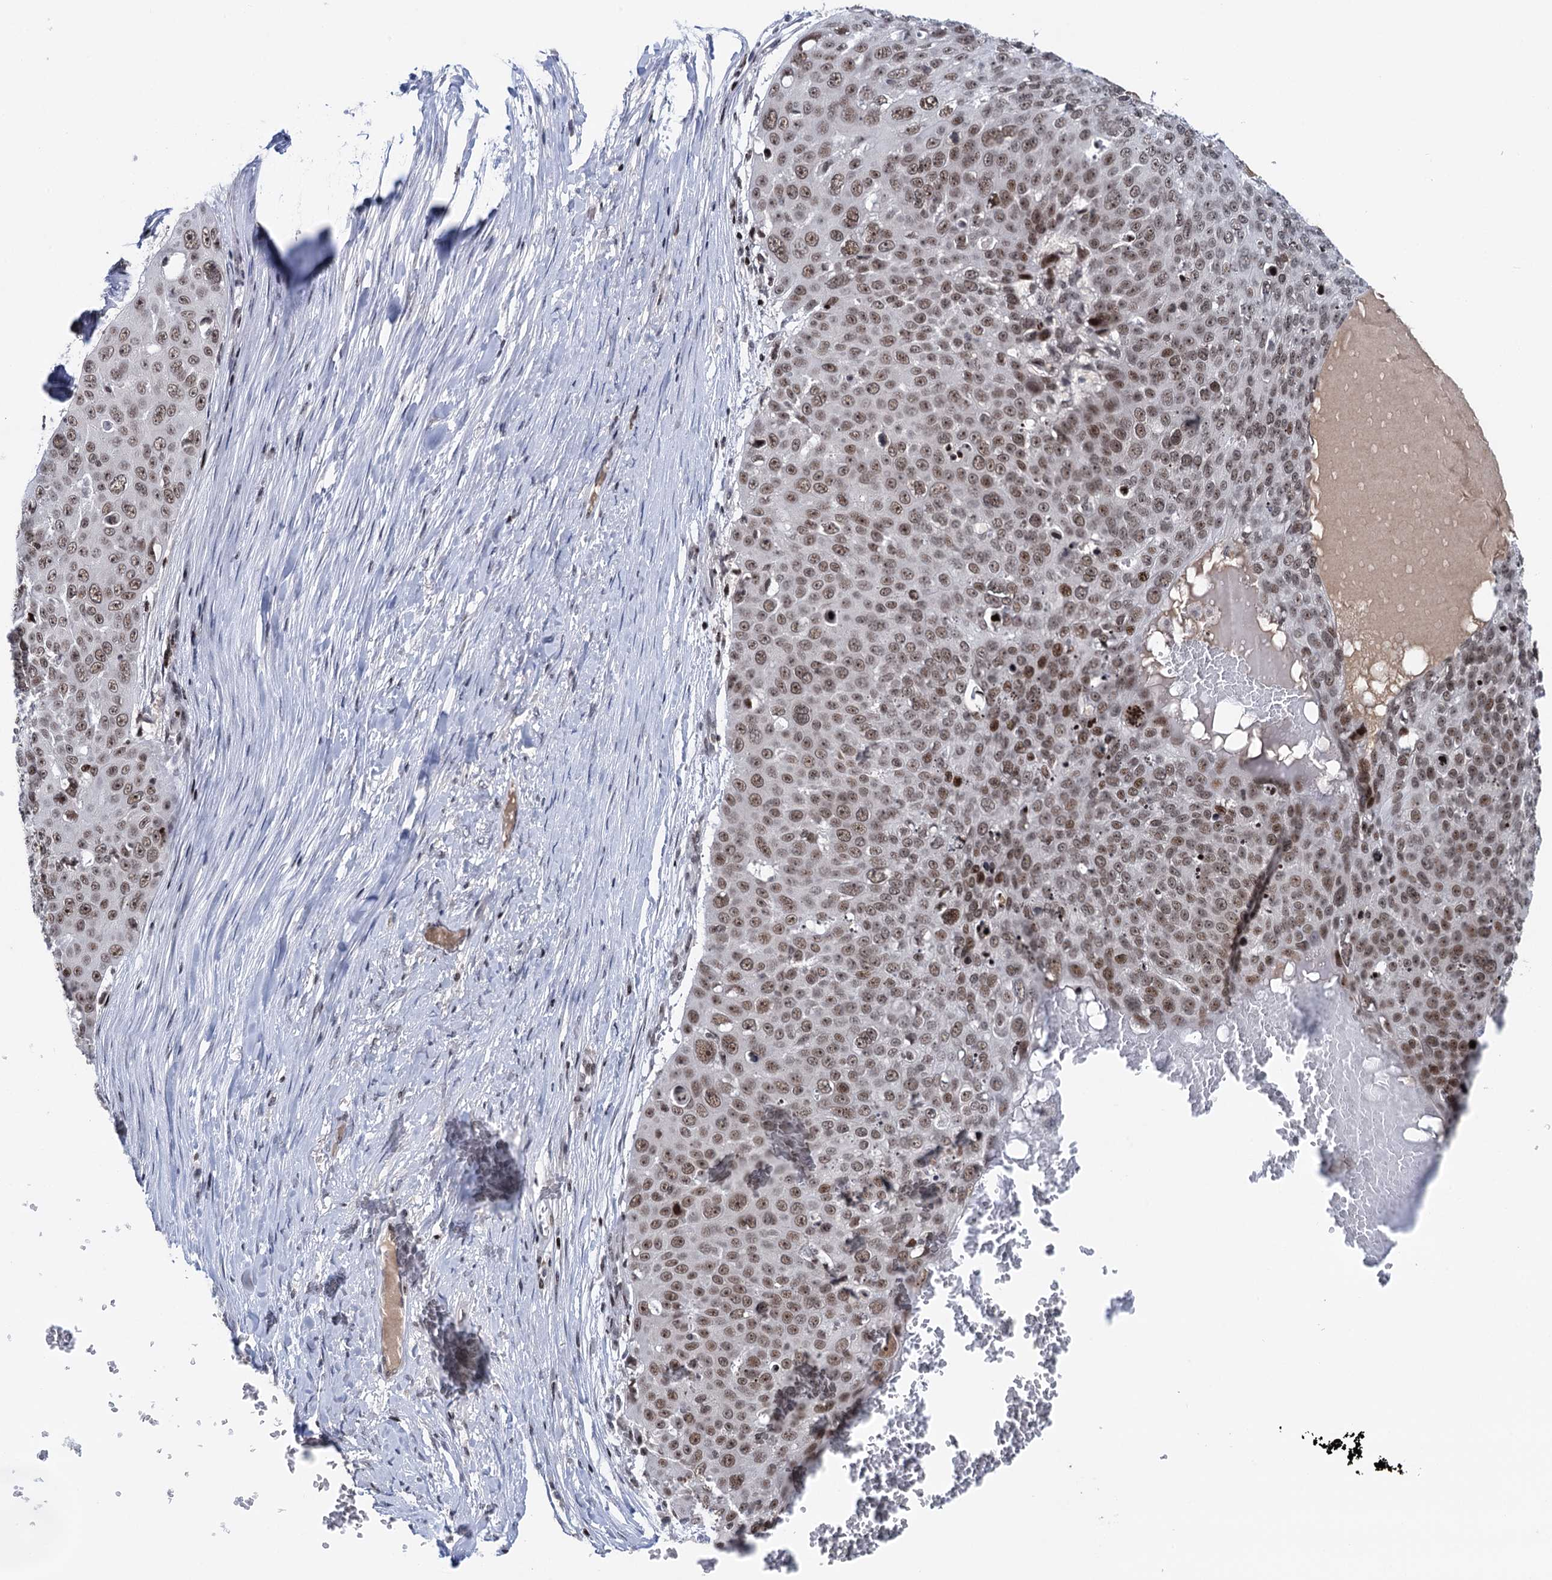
{"staining": {"intensity": "moderate", "quantity": "25%-75%", "location": "nuclear"}, "tissue": "skin cancer", "cell_type": "Tumor cells", "image_type": "cancer", "snomed": [{"axis": "morphology", "description": "Squamous cell carcinoma, NOS"}, {"axis": "topography", "description": "Skin"}], "caption": "Immunohistochemistry (IHC) (DAB (3,3'-diaminobenzidine)) staining of human squamous cell carcinoma (skin) displays moderate nuclear protein staining in approximately 25%-75% of tumor cells.", "gene": "ZCCHC10", "patient": {"sex": "male", "age": 71}}